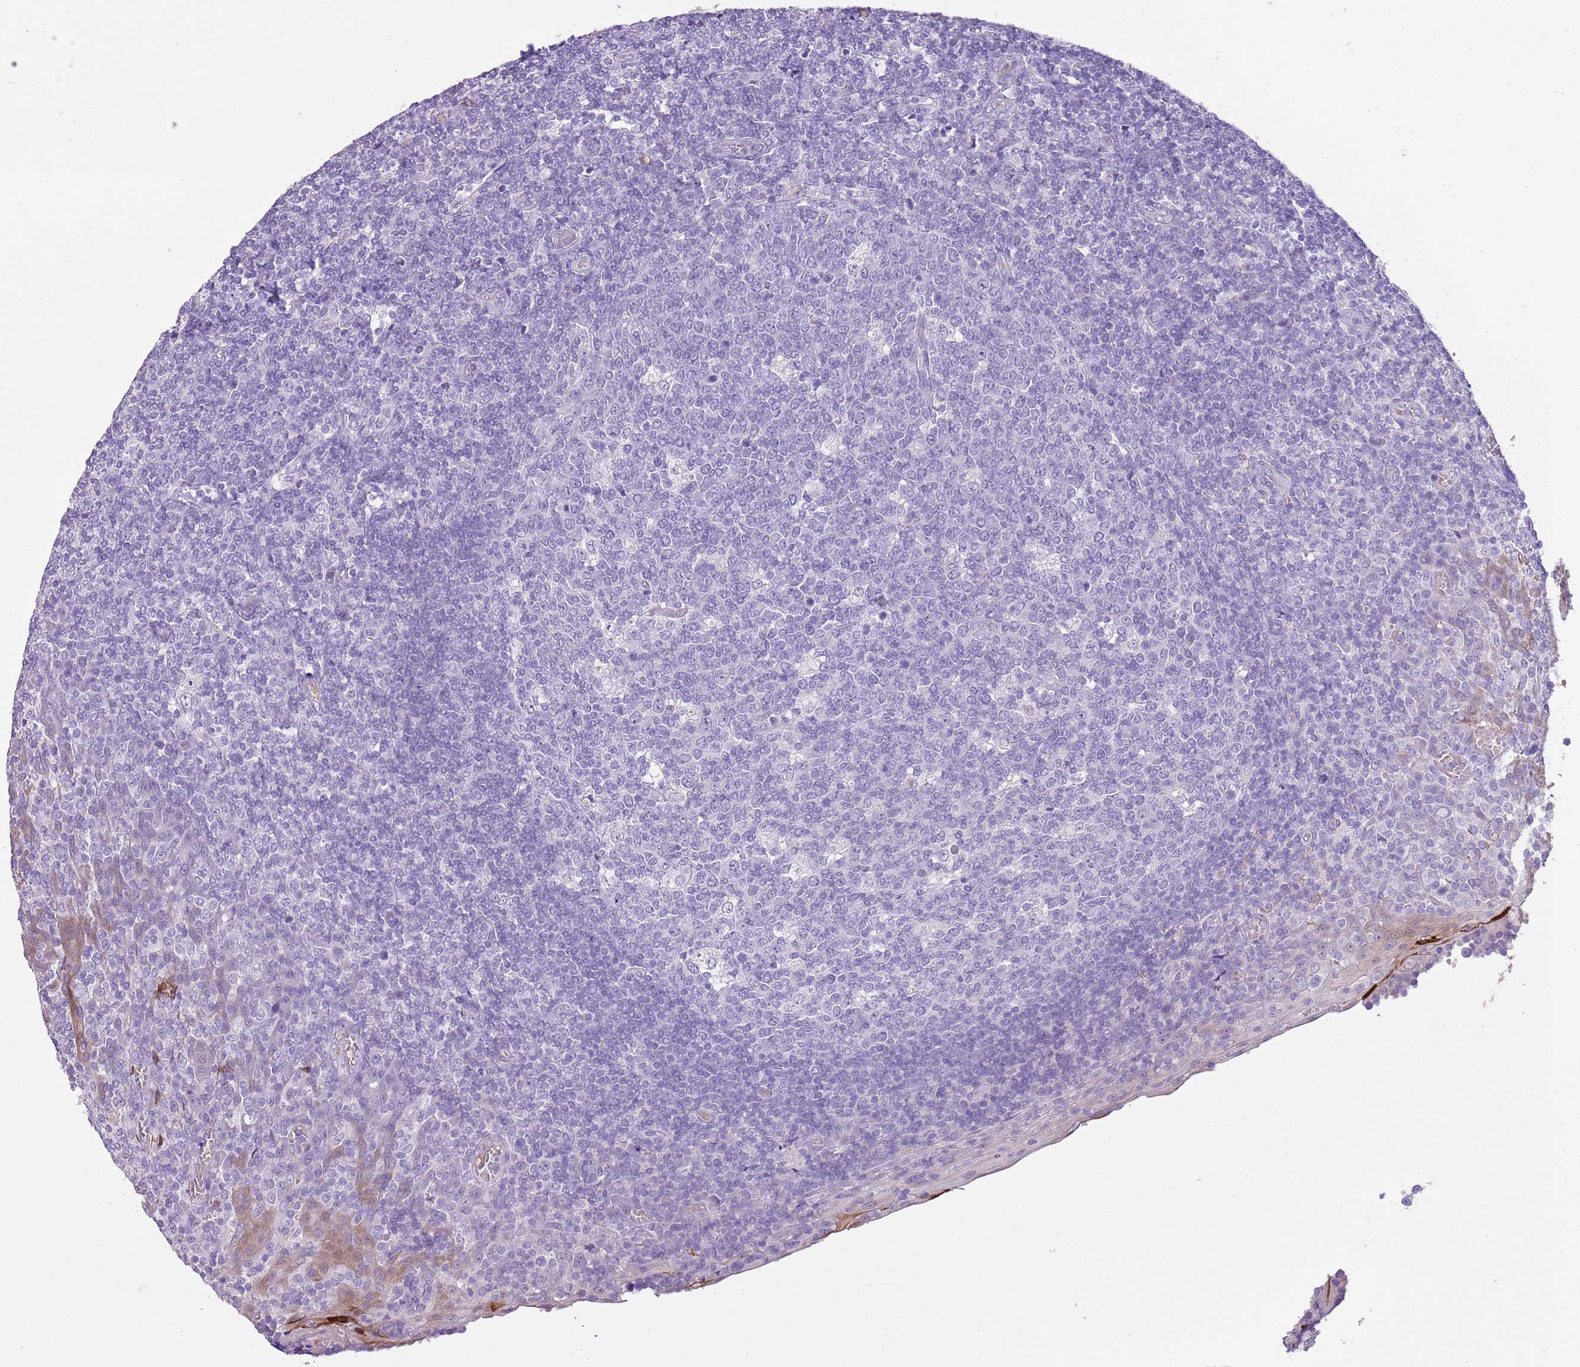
{"staining": {"intensity": "negative", "quantity": "none", "location": "none"}, "tissue": "tonsil", "cell_type": "Germinal center cells", "image_type": "normal", "snomed": [{"axis": "morphology", "description": "Normal tissue, NOS"}, {"axis": "topography", "description": "Tonsil"}], "caption": "An IHC image of benign tonsil is shown. There is no staining in germinal center cells of tonsil.", "gene": "XPO7", "patient": {"sex": "female", "age": 19}}